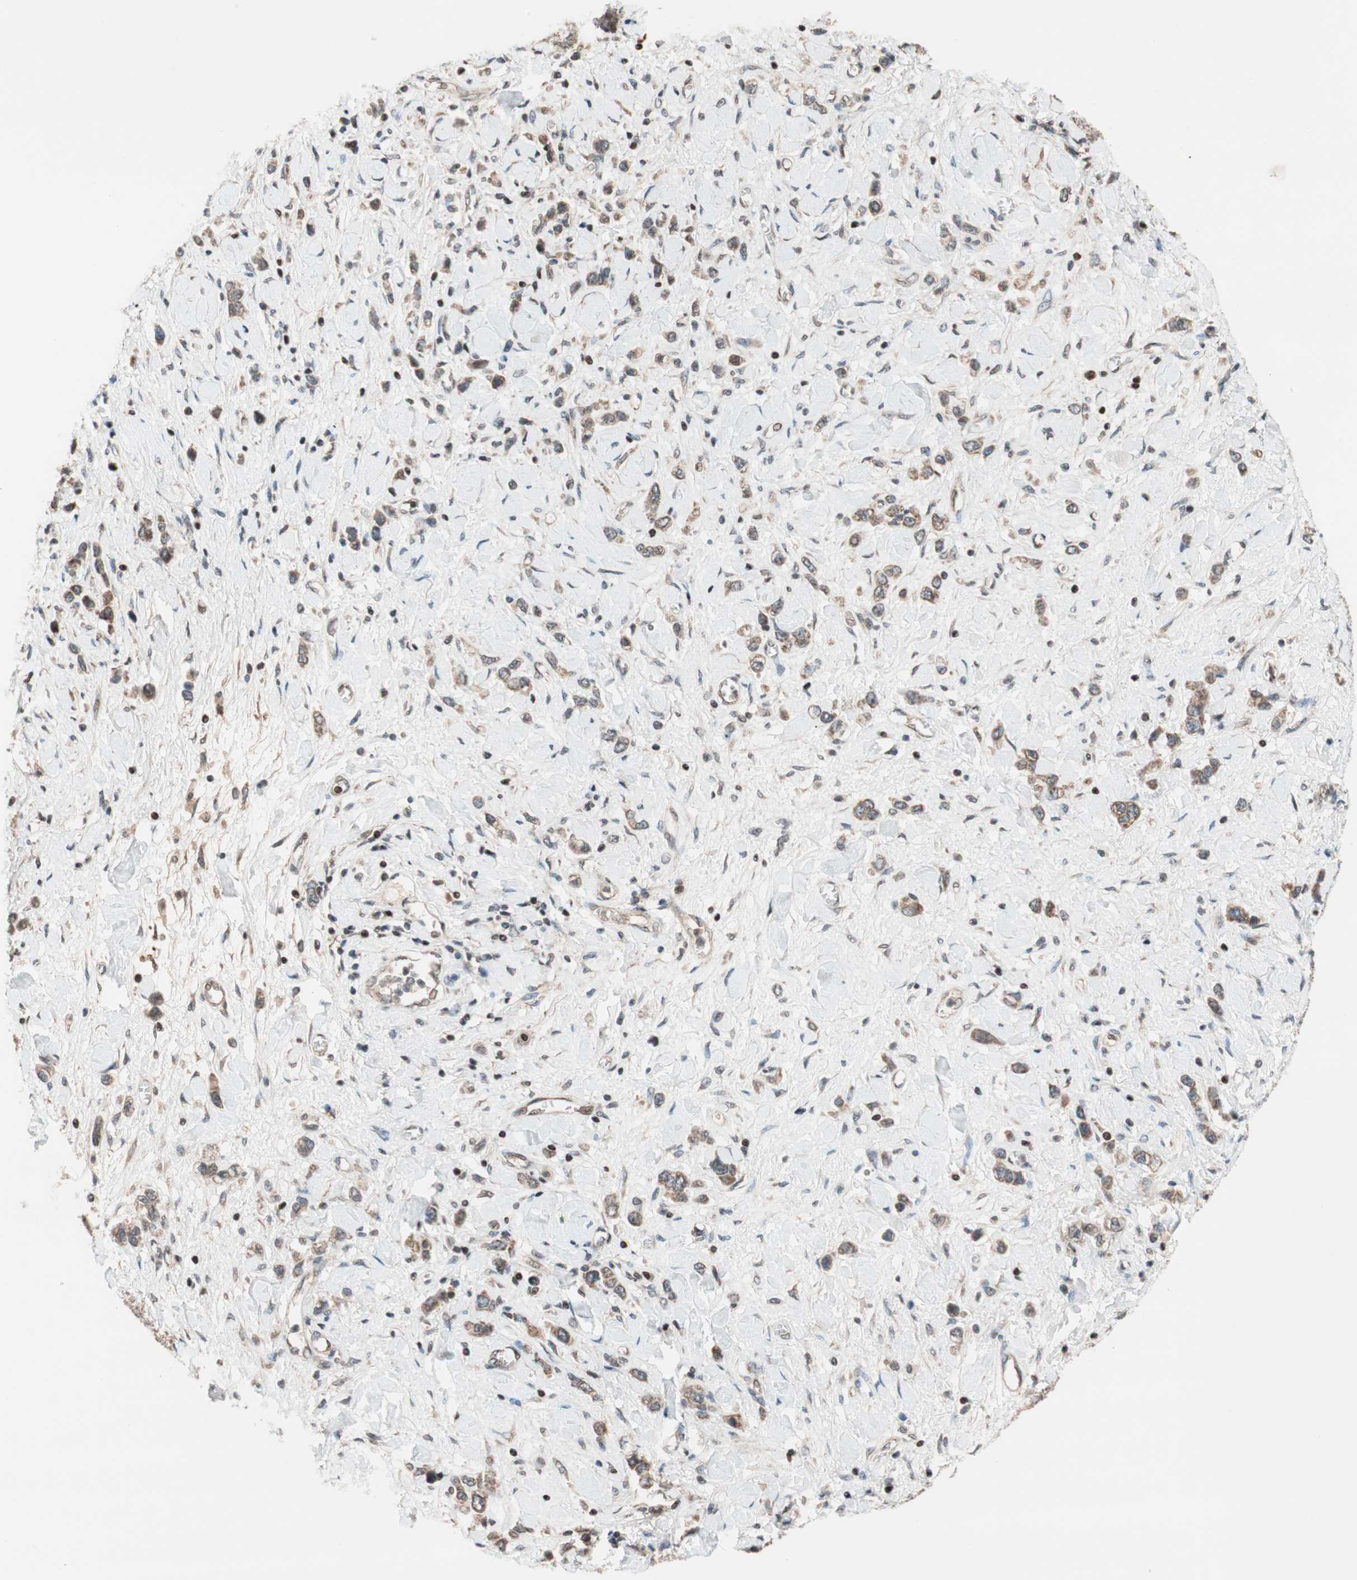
{"staining": {"intensity": "moderate", "quantity": ">75%", "location": "cytoplasmic/membranous"}, "tissue": "stomach cancer", "cell_type": "Tumor cells", "image_type": "cancer", "snomed": [{"axis": "morphology", "description": "Normal tissue, NOS"}, {"axis": "morphology", "description": "Adenocarcinoma, NOS"}, {"axis": "topography", "description": "Stomach, upper"}, {"axis": "topography", "description": "Stomach"}], "caption": "Tumor cells reveal medium levels of moderate cytoplasmic/membranous positivity in approximately >75% of cells in adenocarcinoma (stomach). The staining was performed using DAB, with brown indicating positive protein expression. Nuclei are stained blue with hematoxylin.", "gene": "HECW1", "patient": {"sex": "female", "age": 65}}